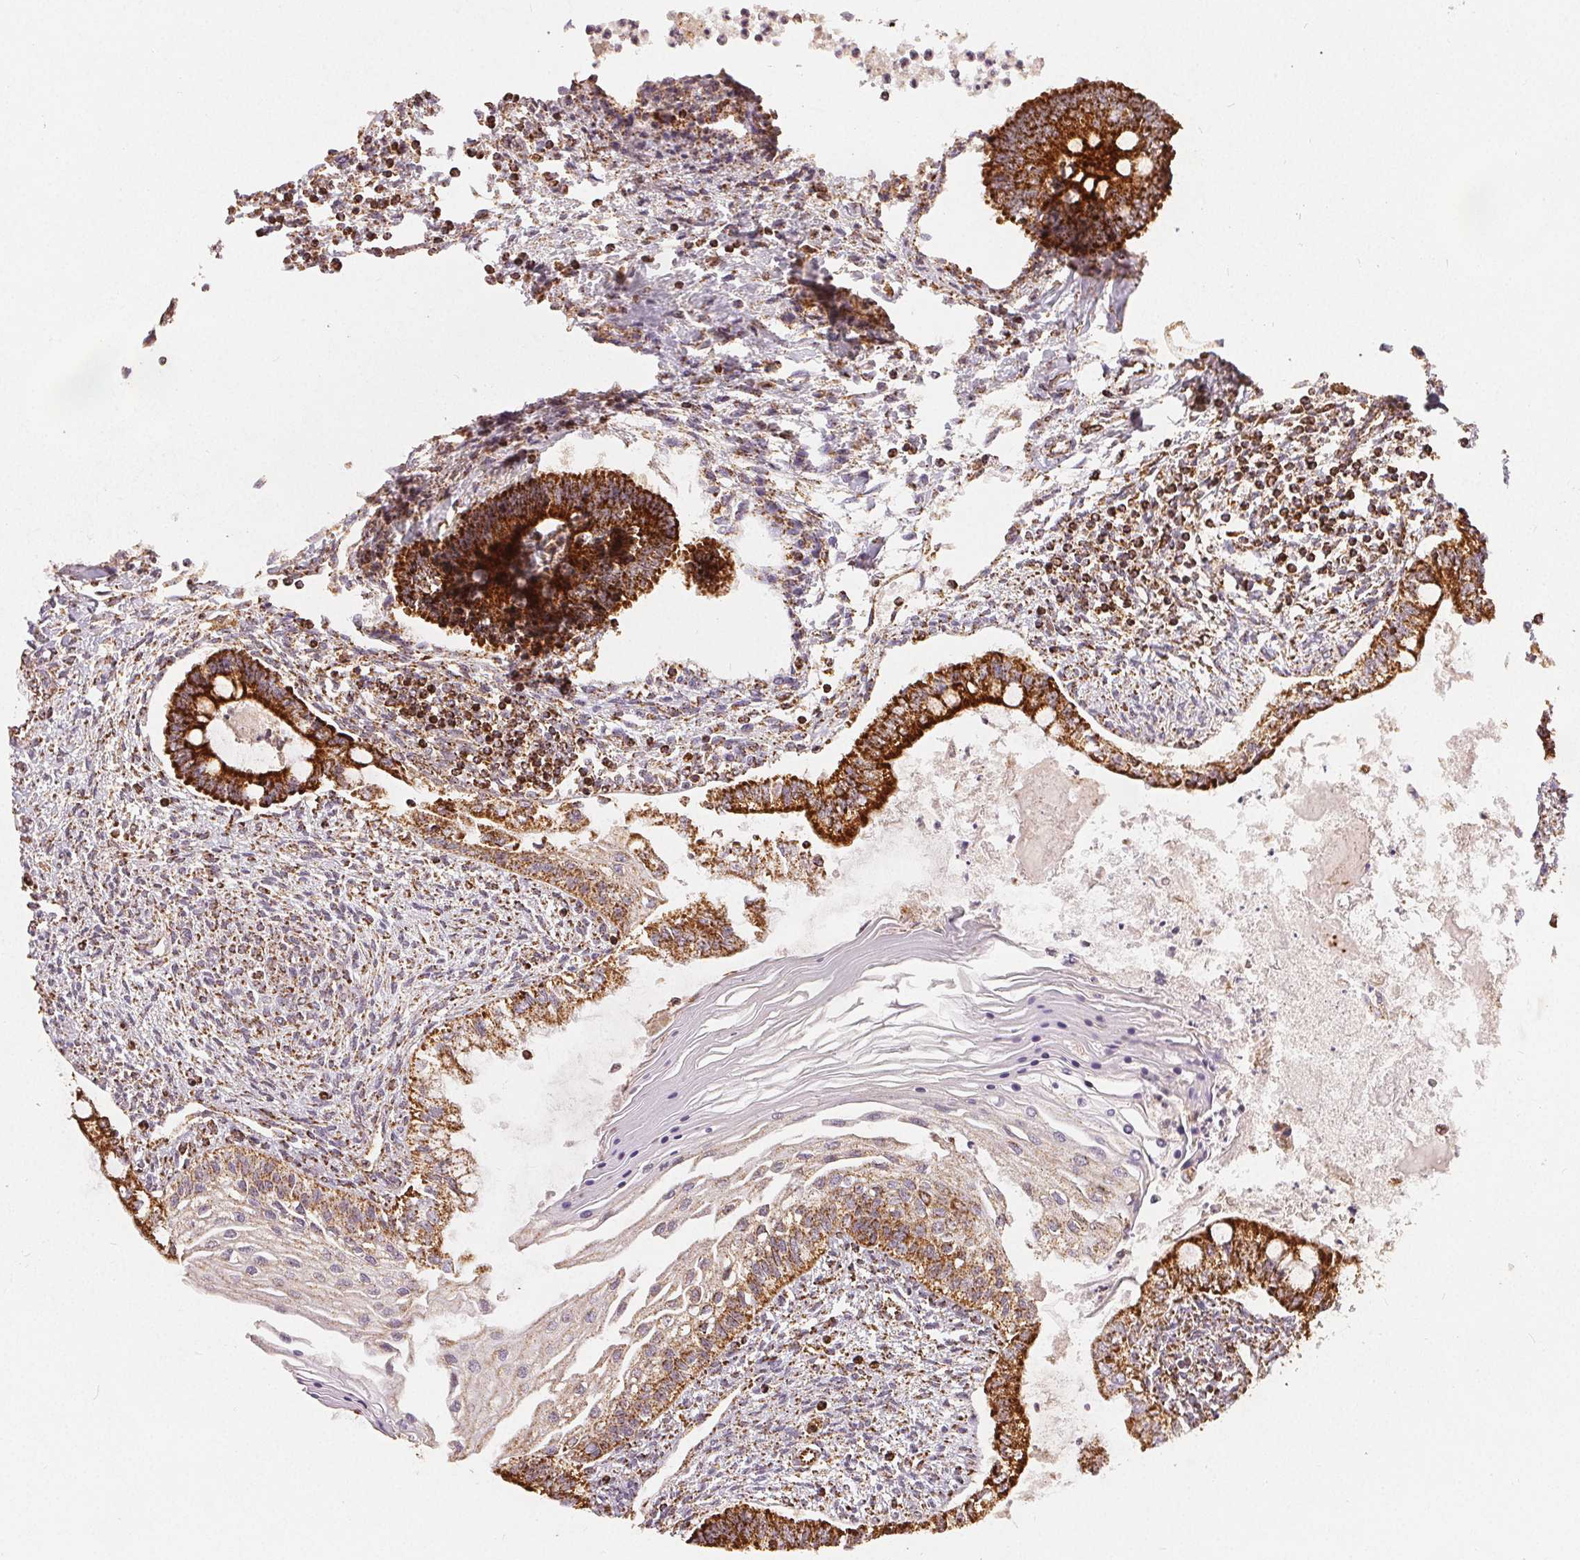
{"staining": {"intensity": "strong", "quantity": ">75%", "location": "cytoplasmic/membranous"}, "tissue": "testis cancer", "cell_type": "Tumor cells", "image_type": "cancer", "snomed": [{"axis": "morphology", "description": "Carcinoma, Embryonal, NOS"}, {"axis": "topography", "description": "Testis"}], "caption": "This is an image of immunohistochemistry staining of testis embryonal carcinoma, which shows strong staining in the cytoplasmic/membranous of tumor cells.", "gene": "SDHB", "patient": {"sex": "male", "age": 37}}